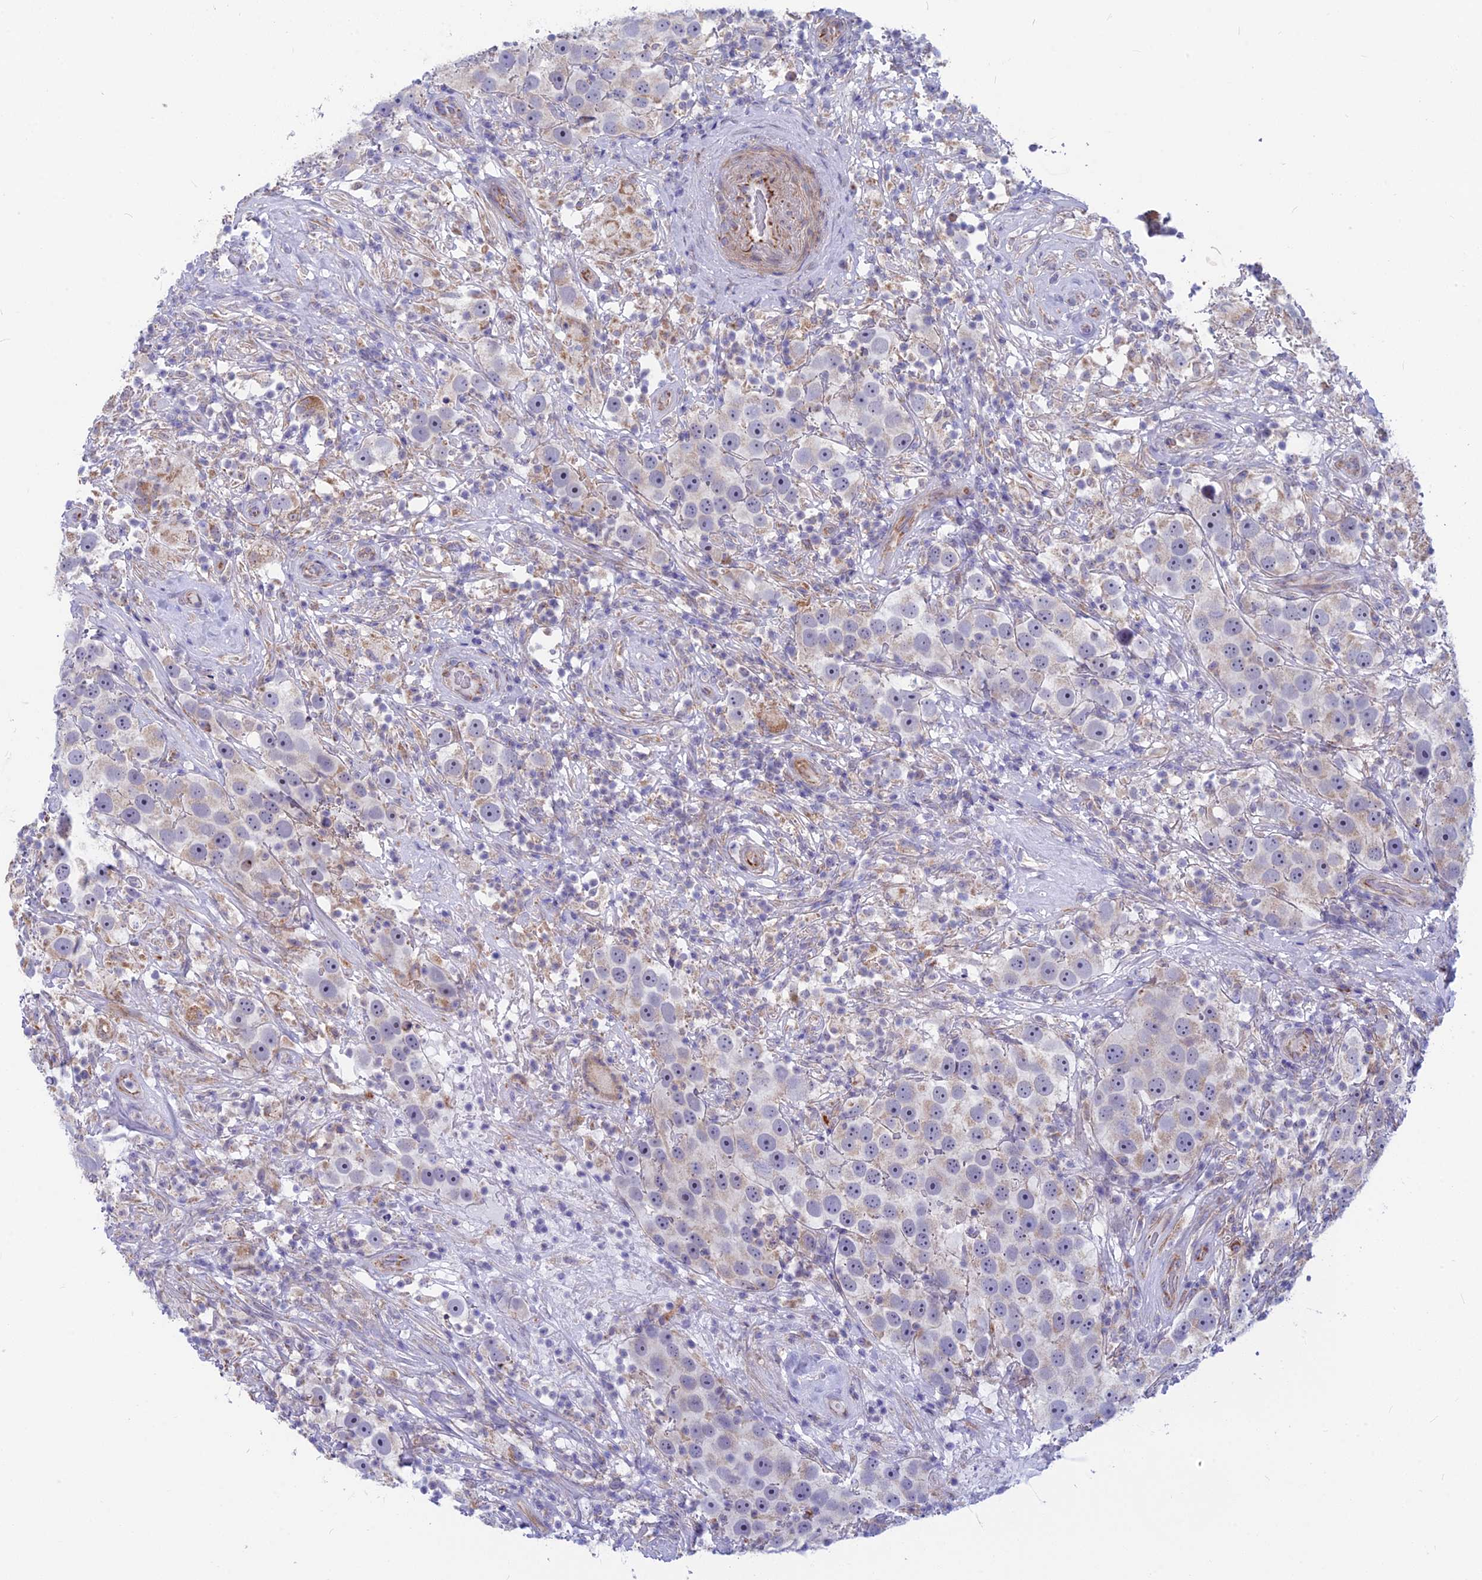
{"staining": {"intensity": "weak", "quantity": "<25%", "location": "cytoplasmic/membranous"}, "tissue": "testis cancer", "cell_type": "Tumor cells", "image_type": "cancer", "snomed": [{"axis": "morphology", "description": "Seminoma, NOS"}, {"axis": "topography", "description": "Testis"}], "caption": "The image demonstrates no staining of tumor cells in testis cancer.", "gene": "PLAC9", "patient": {"sex": "male", "age": 49}}